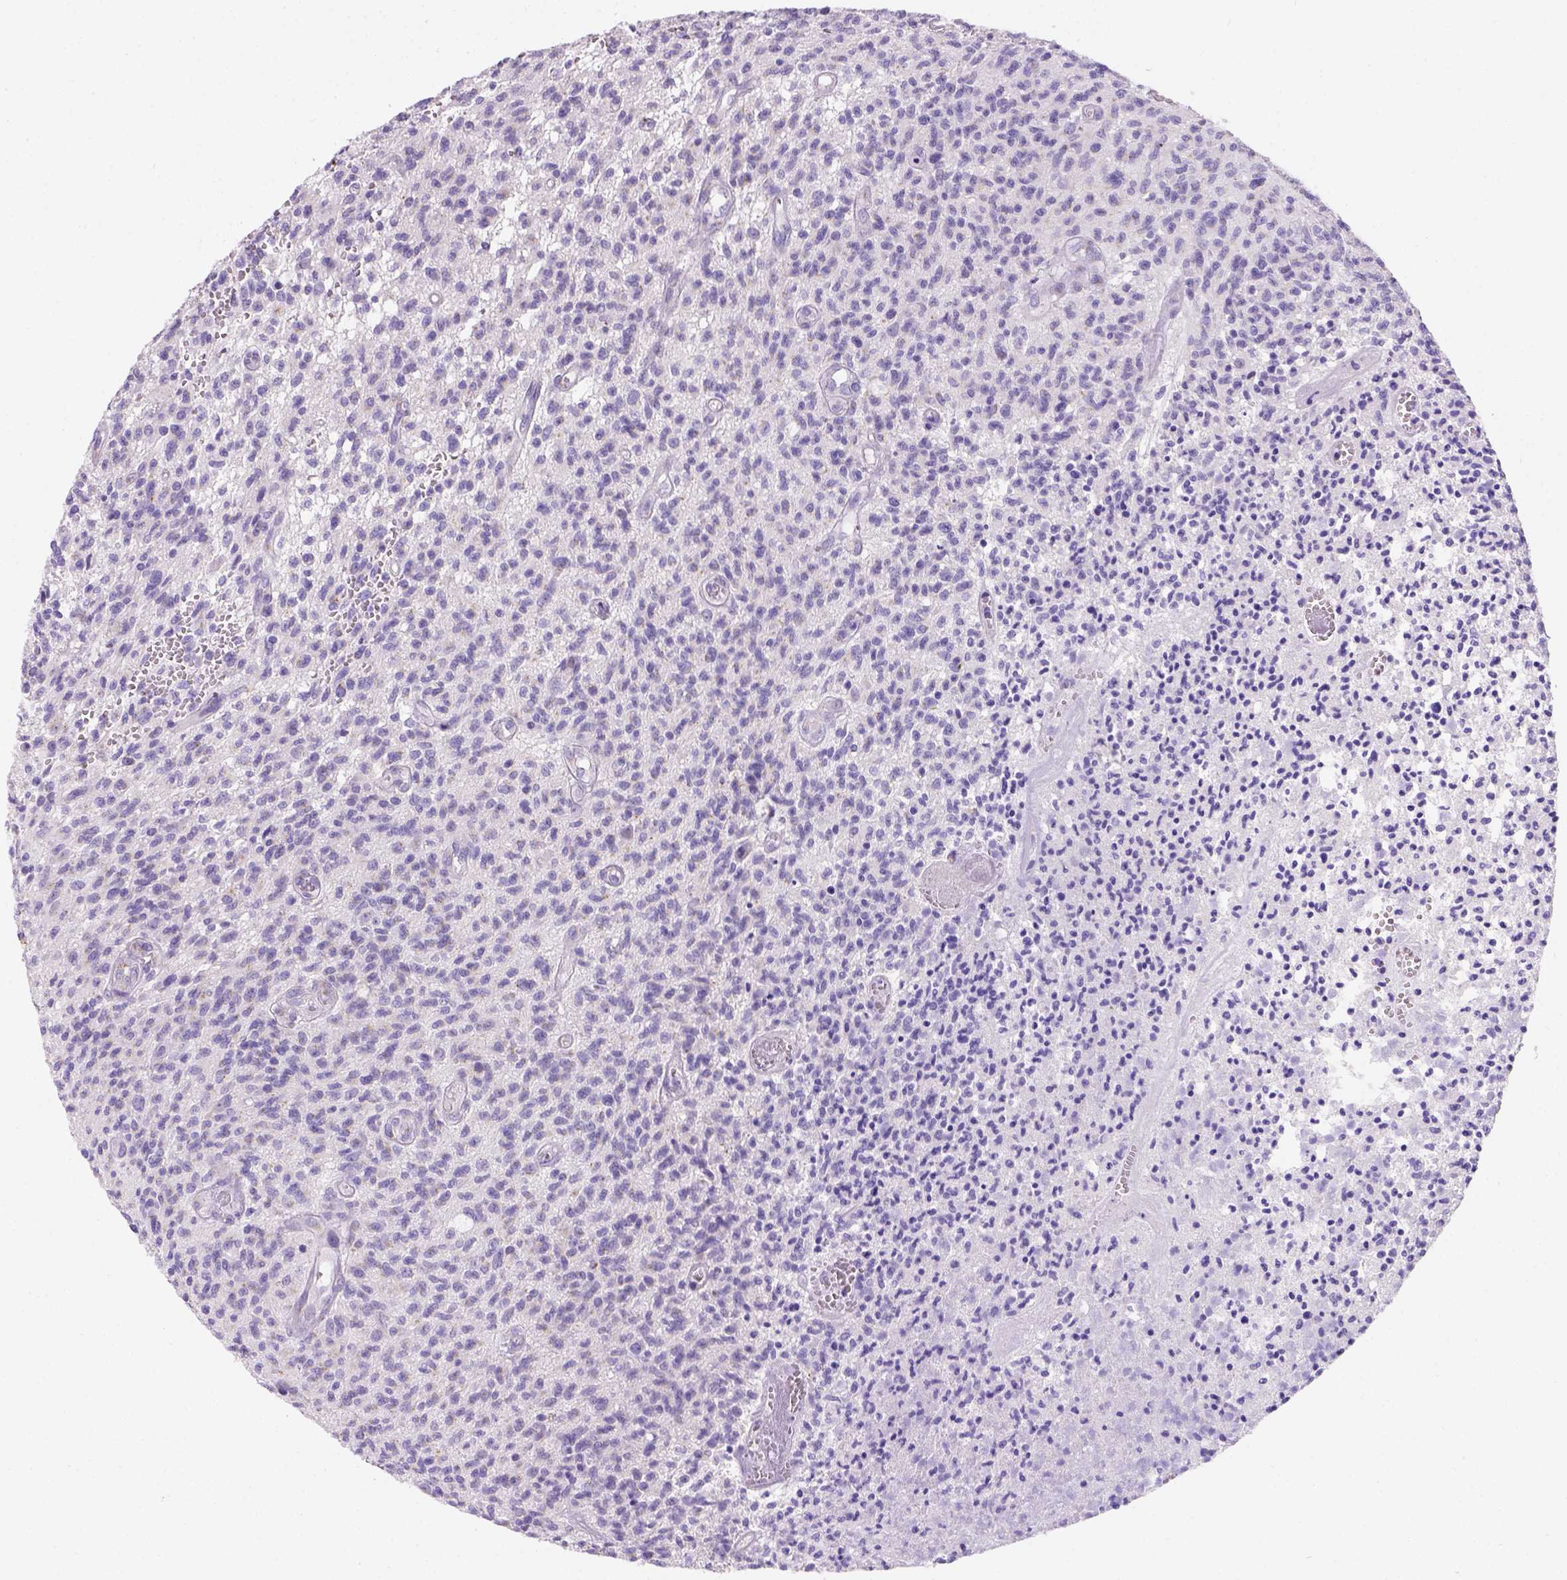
{"staining": {"intensity": "negative", "quantity": "none", "location": "none"}, "tissue": "glioma", "cell_type": "Tumor cells", "image_type": "cancer", "snomed": [{"axis": "morphology", "description": "Glioma, malignant, Low grade"}, {"axis": "topography", "description": "Brain"}], "caption": "Immunohistochemistry of human malignant glioma (low-grade) exhibits no expression in tumor cells.", "gene": "PHF7", "patient": {"sex": "male", "age": 64}}